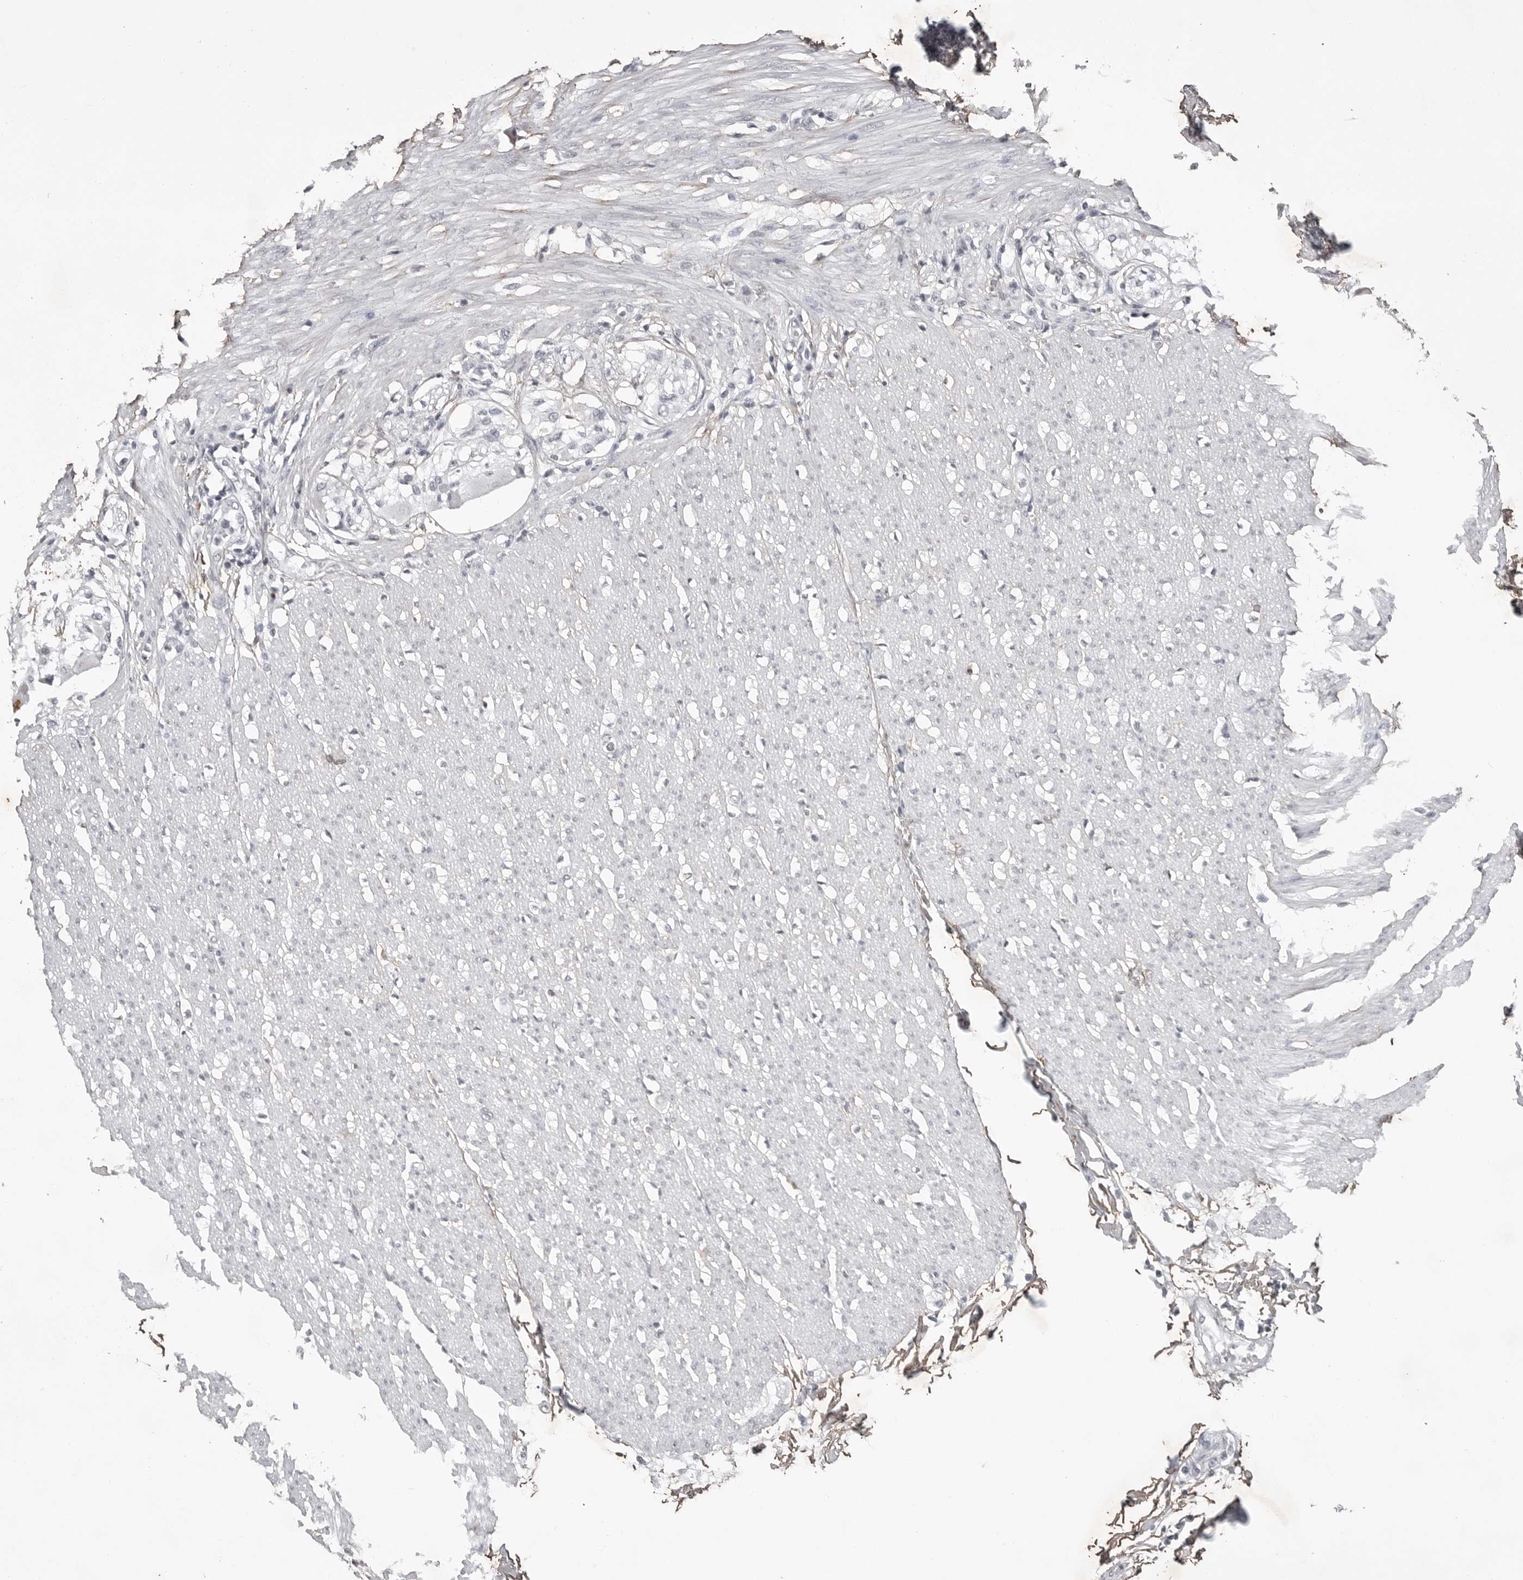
{"staining": {"intensity": "negative", "quantity": "none", "location": "none"}, "tissue": "smooth muscle", "cell_type": "Smooth muscle cells", "image_type": "normal", "snomed": [{"axis": "morphology", "description": "Normal tissue, NOS"}, {"axis": "morphology", "description": "Adenocarcinoma, NOS"}, {"axis": "topography", "description": "Colon"}, {"axis": "topography", "description": "Peripheral nerve tissue"}], "caption": "High power microscopy histopathology image of an immunohistochemistry (IHC) photomicrograph of unremarkable smooth muscle, revealing no significant expression in smooth muscle cells.", "gene": "RRM1", "patient": {"sex": "male", "age": 14}}